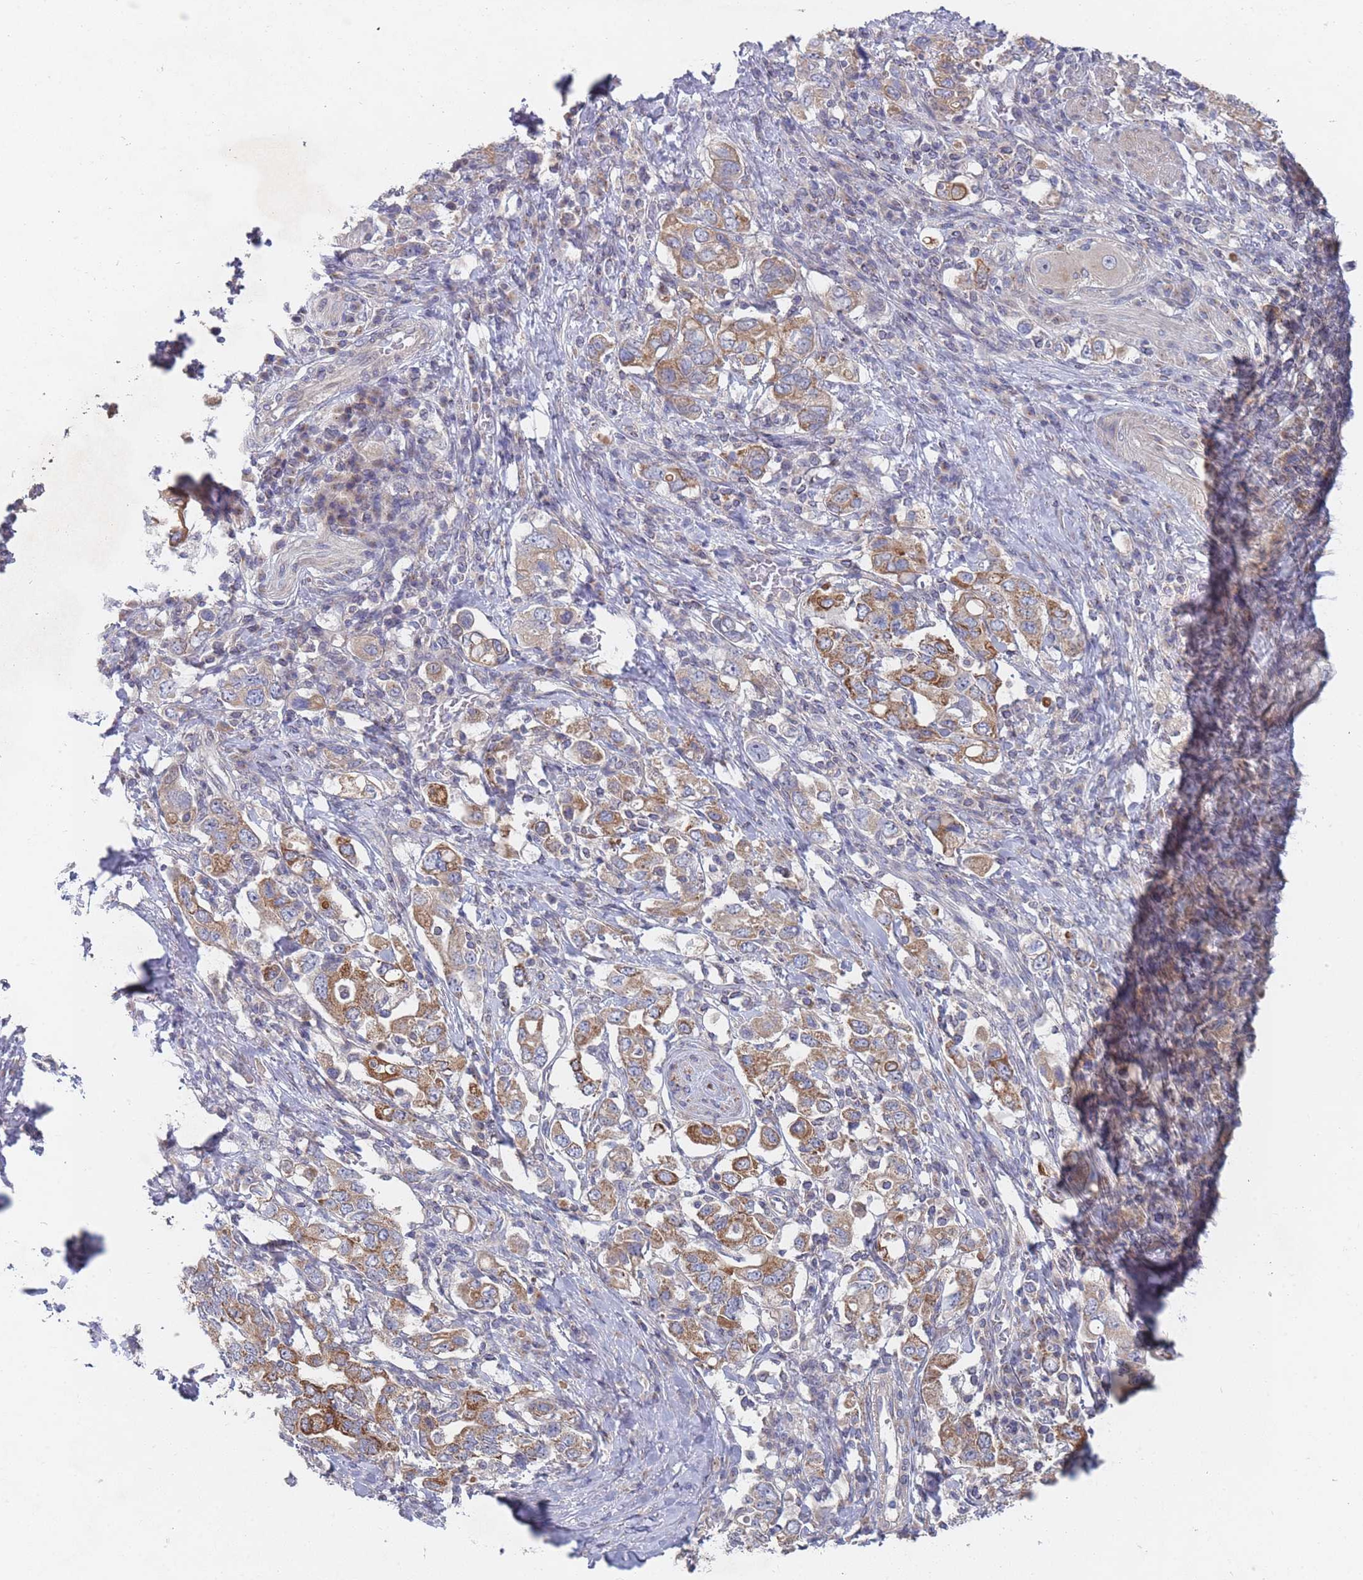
{"staining": {"intensity": "moderate", "quantity": ">75%", "location": "cytoplasmic/membranous"}, "tissue": "stomach cancer", "cell_type": "Tumor cells", "image_type": "cancer", "snomed": [{"axis": "morphology", "description": "Adenocarcinoma, NOS"}, {"axis": "topography", "description": "Stomach, upper"}, {"axis": "topography", "description": "Stomach"}], "caption": "Protein expression analysis of human adenocarcinoma (stomach) reveals moderate cytoplasmic/membranous staining in approximately >75% of tumor cells.", "gene": "SLC35F5", "patient": {"sex": "male", "age": 62}}